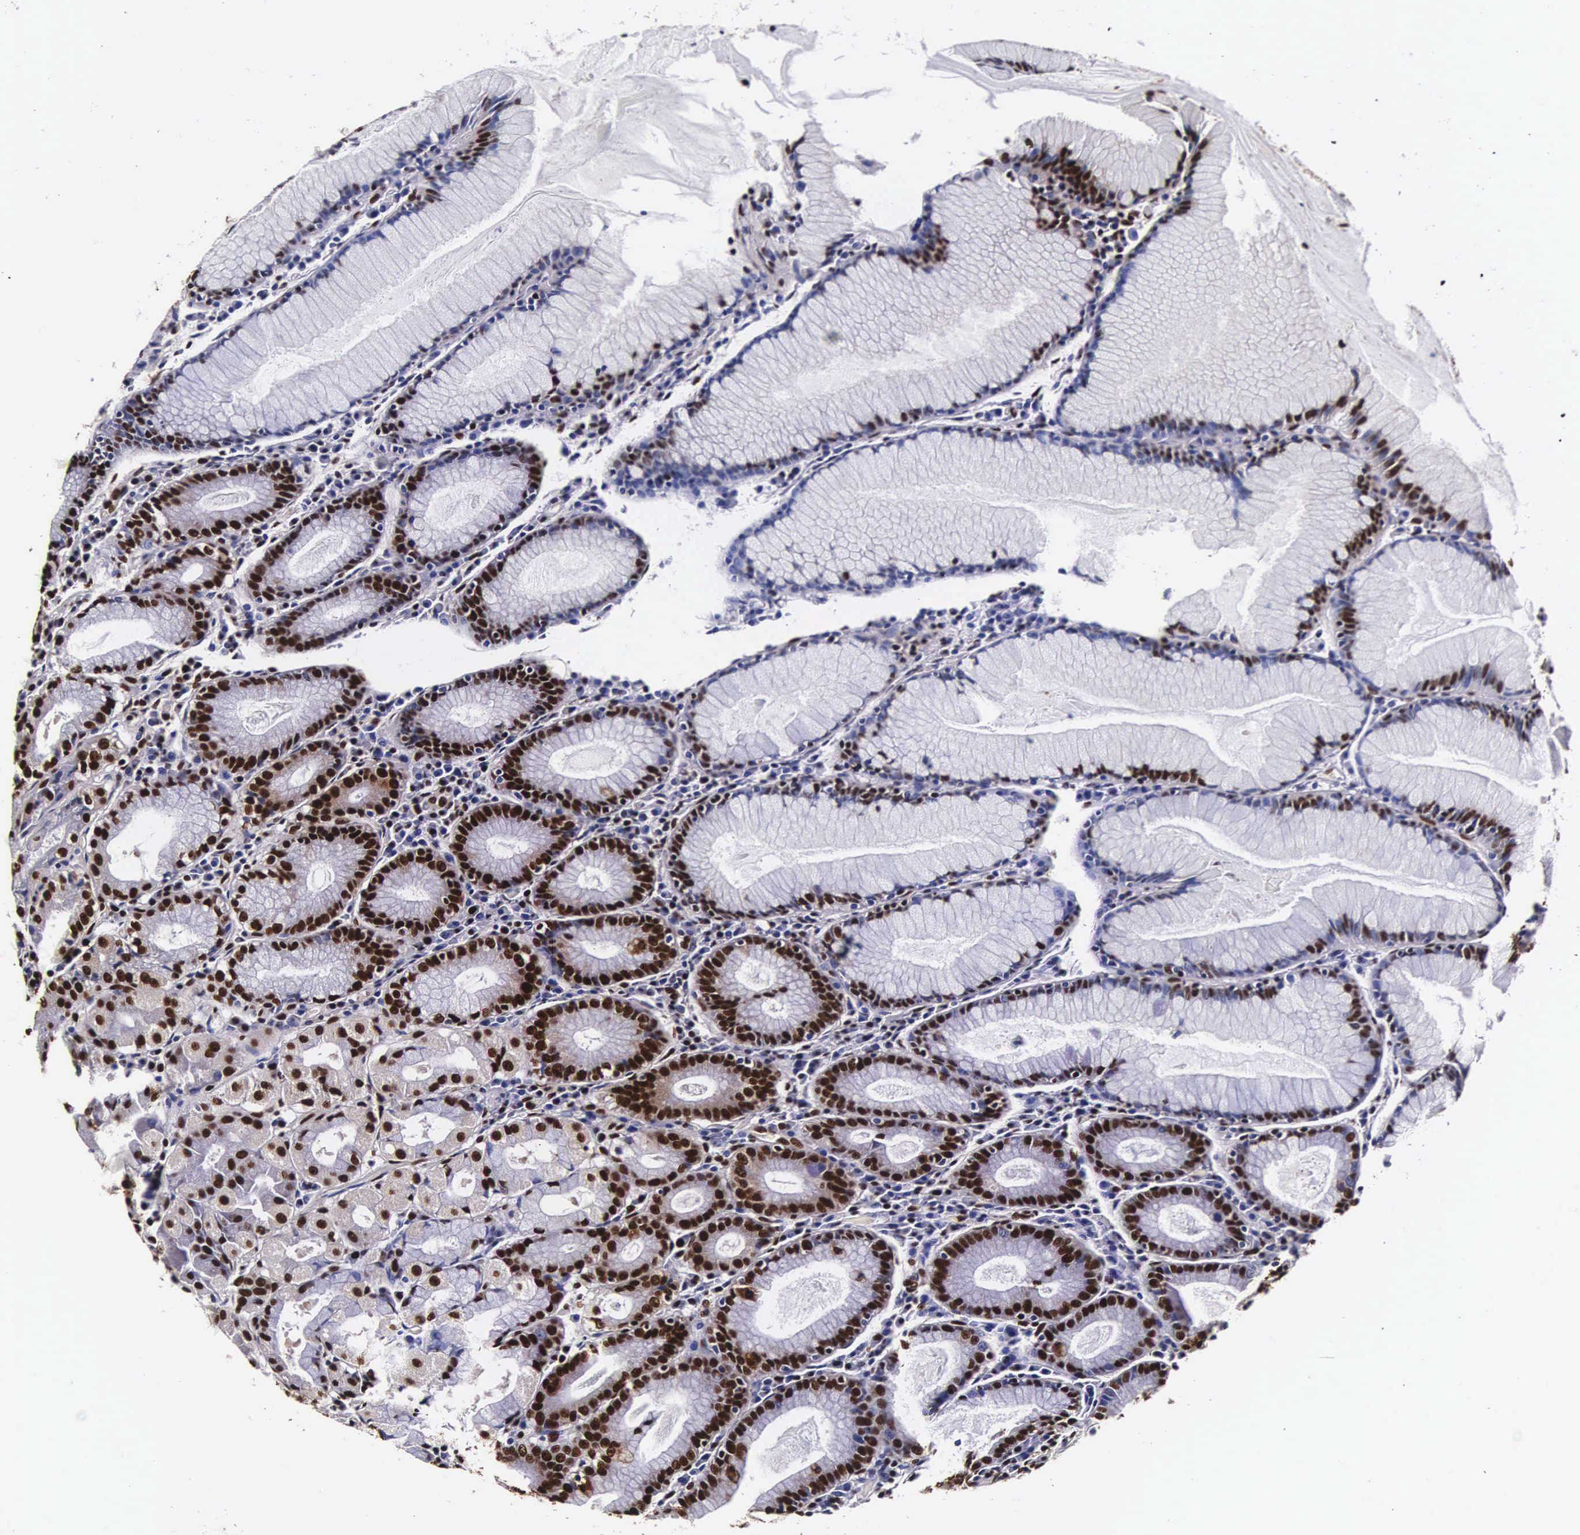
{"staining": {"intensity": "strong", "quantity": "25%-75%", "location": "nuclear"}, "tissue": "stomach", "cell_type": "Glandular cells", "image_type": "normal", "snomed": [{"axis": "morphology", "description": "Normal tissue, NOS"}, {"axis": "topography", "description": "Stomach, lower"}], "caption": "Normal stomach was stained to show a protein in brown. There is high levels of strong nuclear positivity in about 25%-75% of glandular cells. (DAB IHC, brown staining for protein, blue staining for nuclei).", "gene": "BCL2L2", "patient": {"sex": "female", "age": 43}}